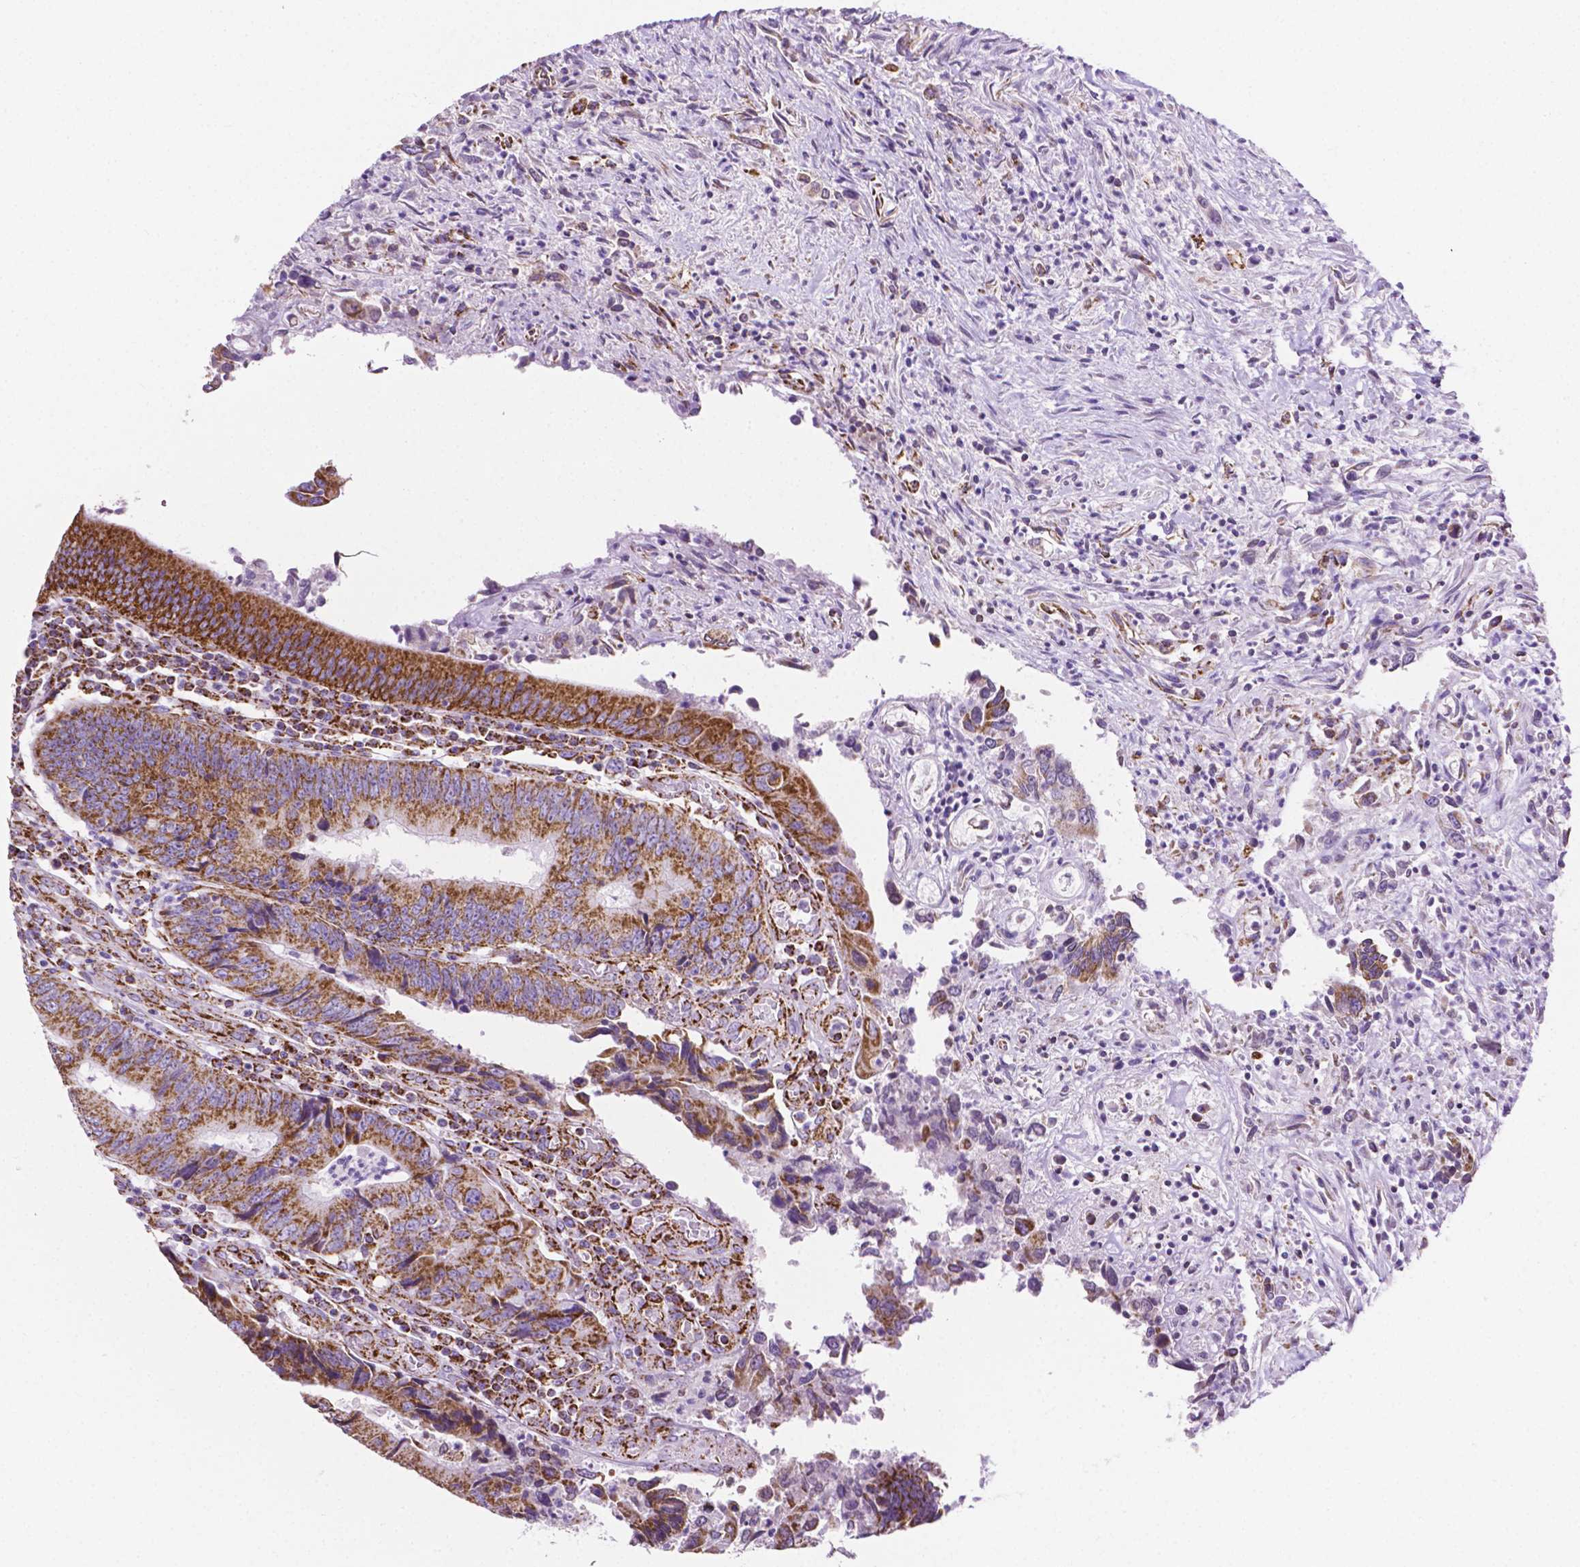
{"staining": {"intensity": "strong", "quantity": ">75%", "location": "cytoplasmic/membranous"}, "tissue": "colorectal cancer", "cell_type": "Tumor cells", "image_type": "cancer", "snomed": [{"axis": "morphology", "description": "Adenocarcinoma, NOS"}, {"axis": "topography", "description": "Colon"}], "caption": "Protein analysis of colorectal cancer tissue displays strong cytoplasmic/membranous expression in approximately >75% of tumor cells. The protein of interest is shown in brown color, while the nuclei are stained blue.", "gene": "RMDN3", "patient": {"sex": "female", "age": 67}}